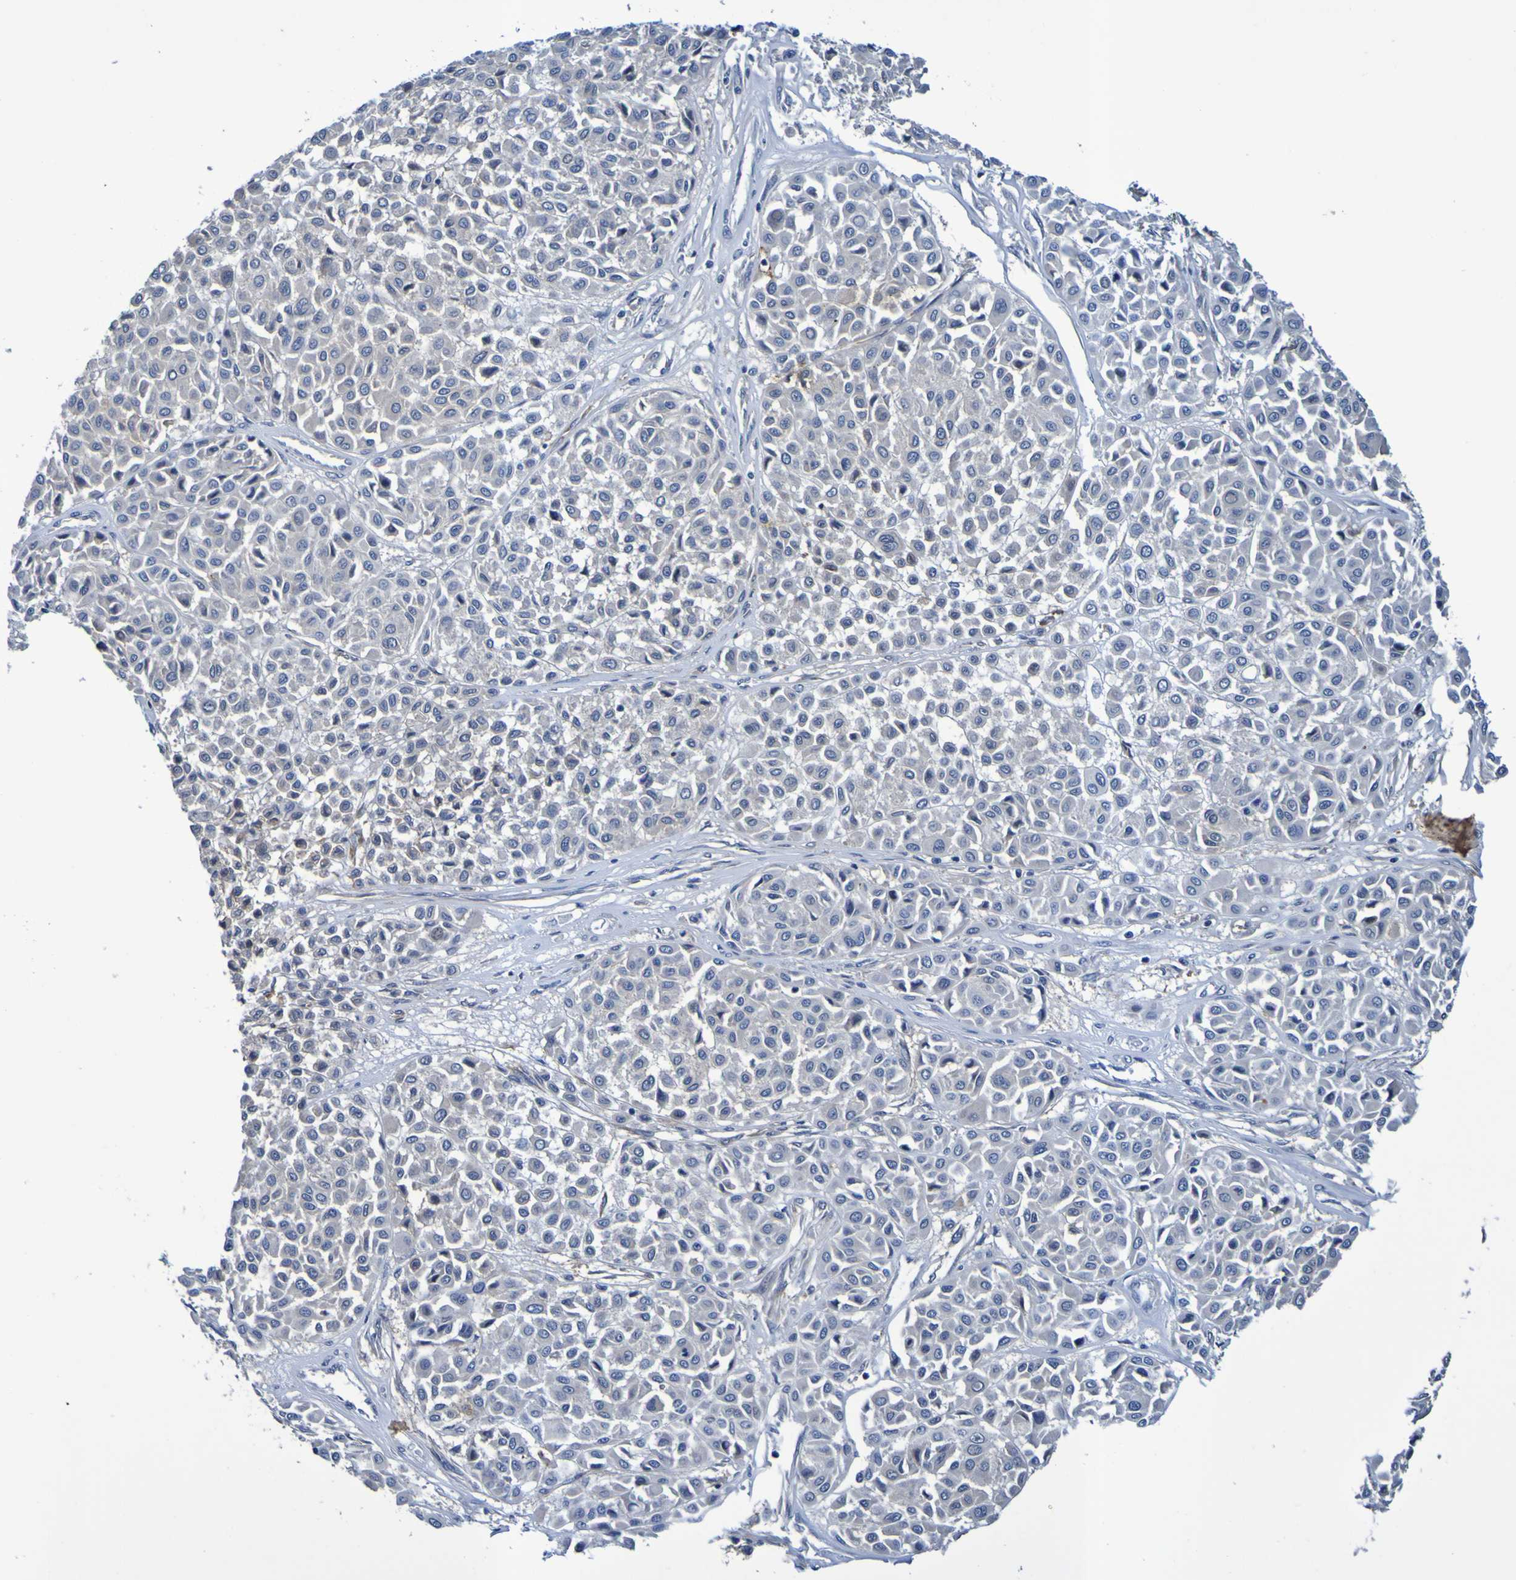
{"staining": {"intensity": "negative", "quantity": "none", "location": "none"}, "tissue": "melanoma", "cell_type": "Tumor cells", "image_type": "cancer", "snomed": [{"axis": "morphology", "description": "Malignant melanoma, Metastatic site"}, {"axis": "topography", "description": "Soft tissue"}], "caption": "The IHC micrograph has no significant positivity in tumor cells of melanoma tissue.", "gene": "VMA21", "patient": {"sex": "male", "age": 41}}